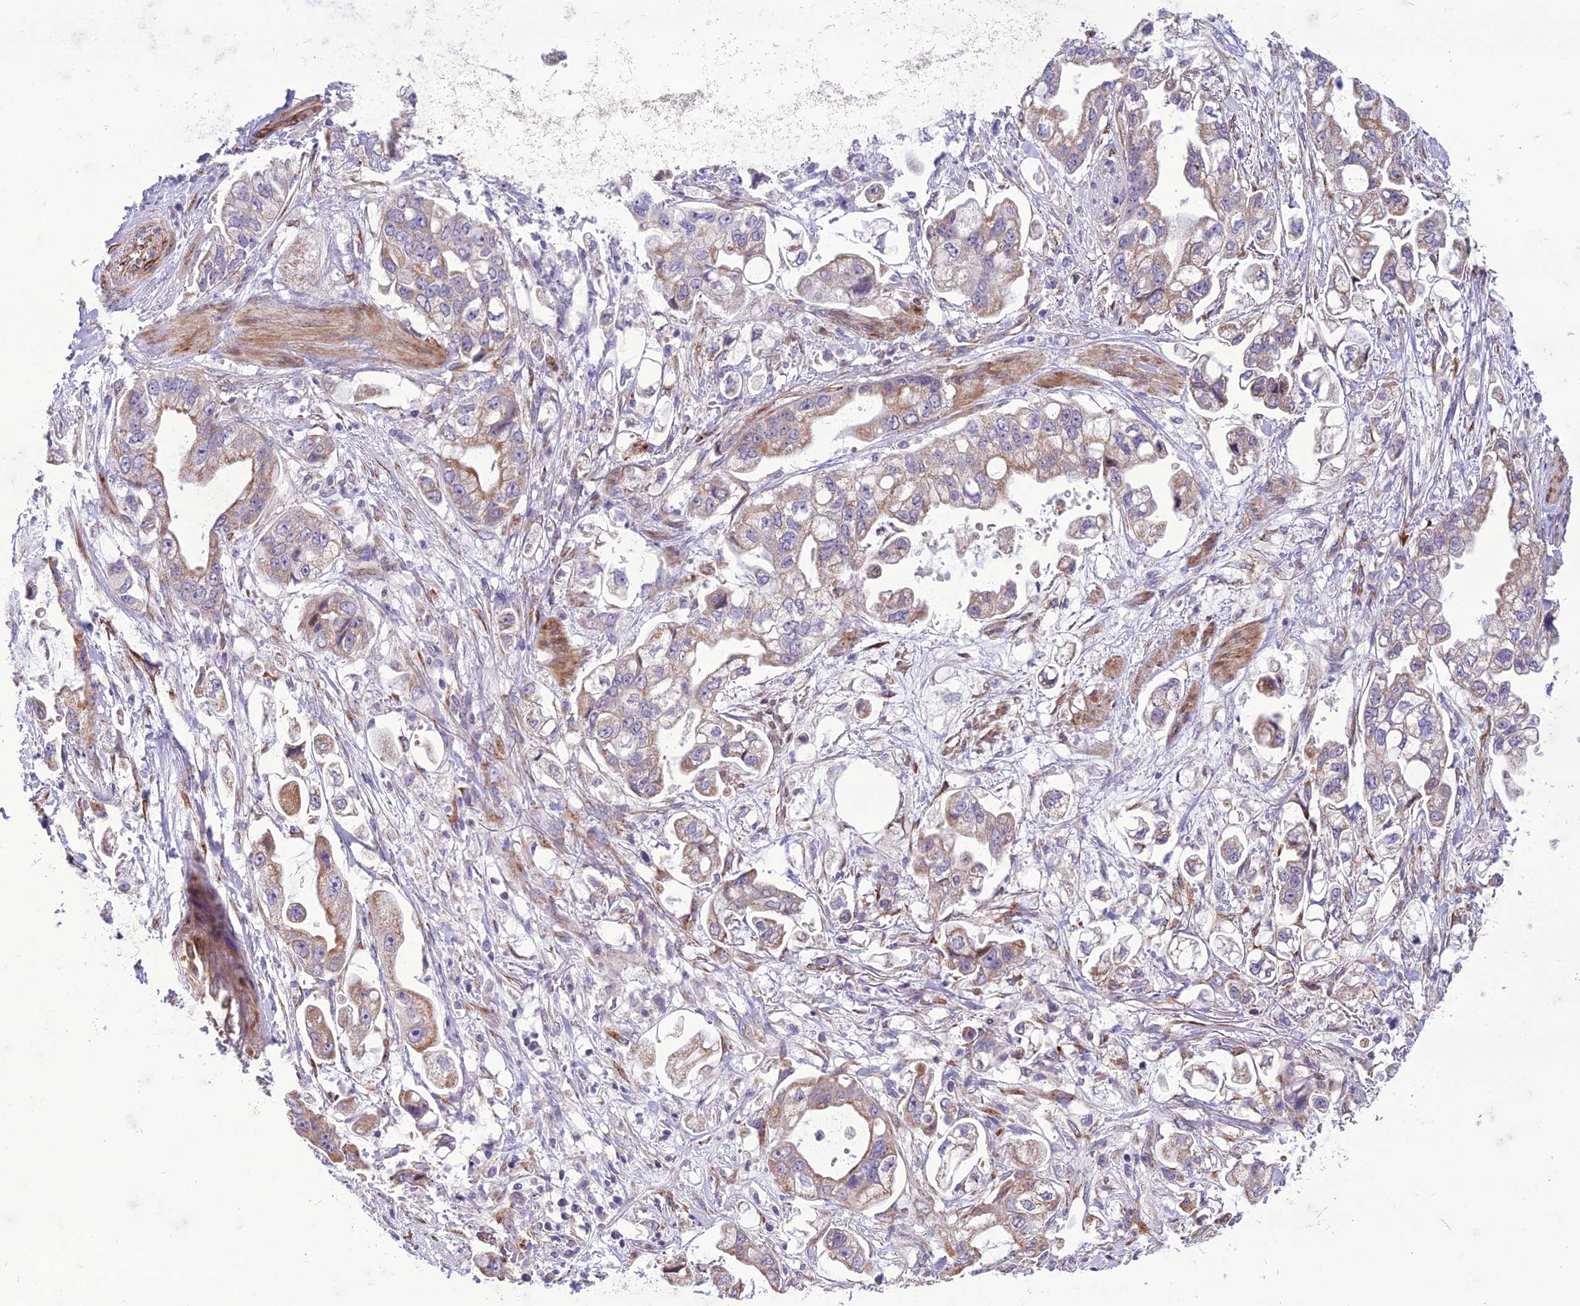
{"staining": {"intensity": "weak", "quantity": "25%-75%", "location": "cytoplasmic/membranous"}, "tissue": "stomach cancer", "cell_type": "Tumor cells", "image_type": "cancer", "snomed": [{"axis": "morphology", "description": "Adenocarcinoma, NOS"}, {"axis": "topography", "description": "Stomach"}], "caption": "This micrograph shows IHC staining of human stomach cancer (adenocarcinoma), with low weak cytoplasmic/membranous staining in approximately 25%-75% of tumor cells.", "gene": "NODAL", "patient": {"sex": "male", "age": 62}}